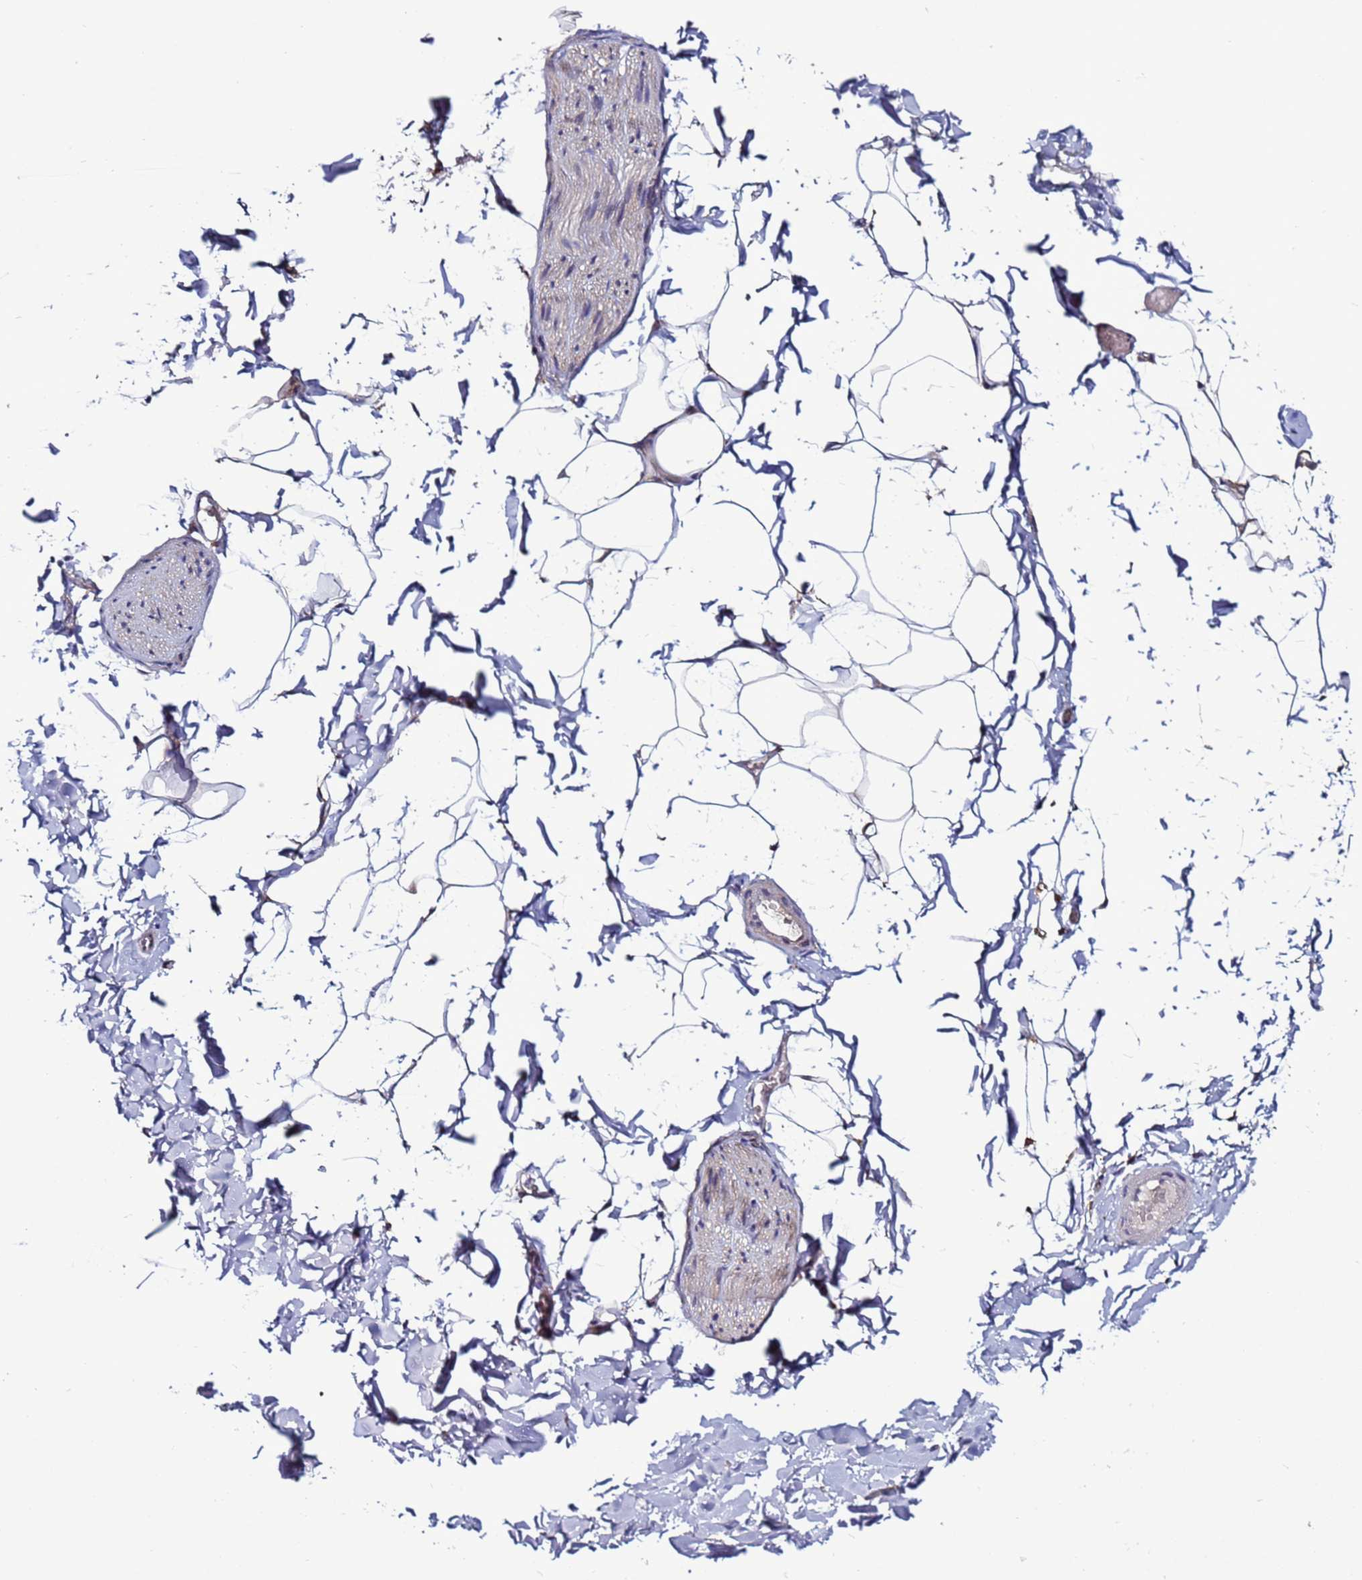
{"staining": {"intensity": "negative", "quantity": "none", "location": "none"}, "tissue": "adipose tissue", "cell_type": "Adipocytes", "image_type": "normal", "snomed": [{"axis": "morphology", "description": "Normal tissue, NOS"}, {"axis": "topography", "description": "Gallbladder"}, {"axis": "topography", "description": "Peripheral nerve tissue"}], "caption": "Immunohistochemistry of unremarkable adipose tissue demonstrates no positivity in adipocytes. (Stains: DAB IHC with hematoxylin counter stain, Microscopy: brightfield microscopy at high magnification).", "gene": "GAREM1", "patient": {"sex": "male", "age": 38}}